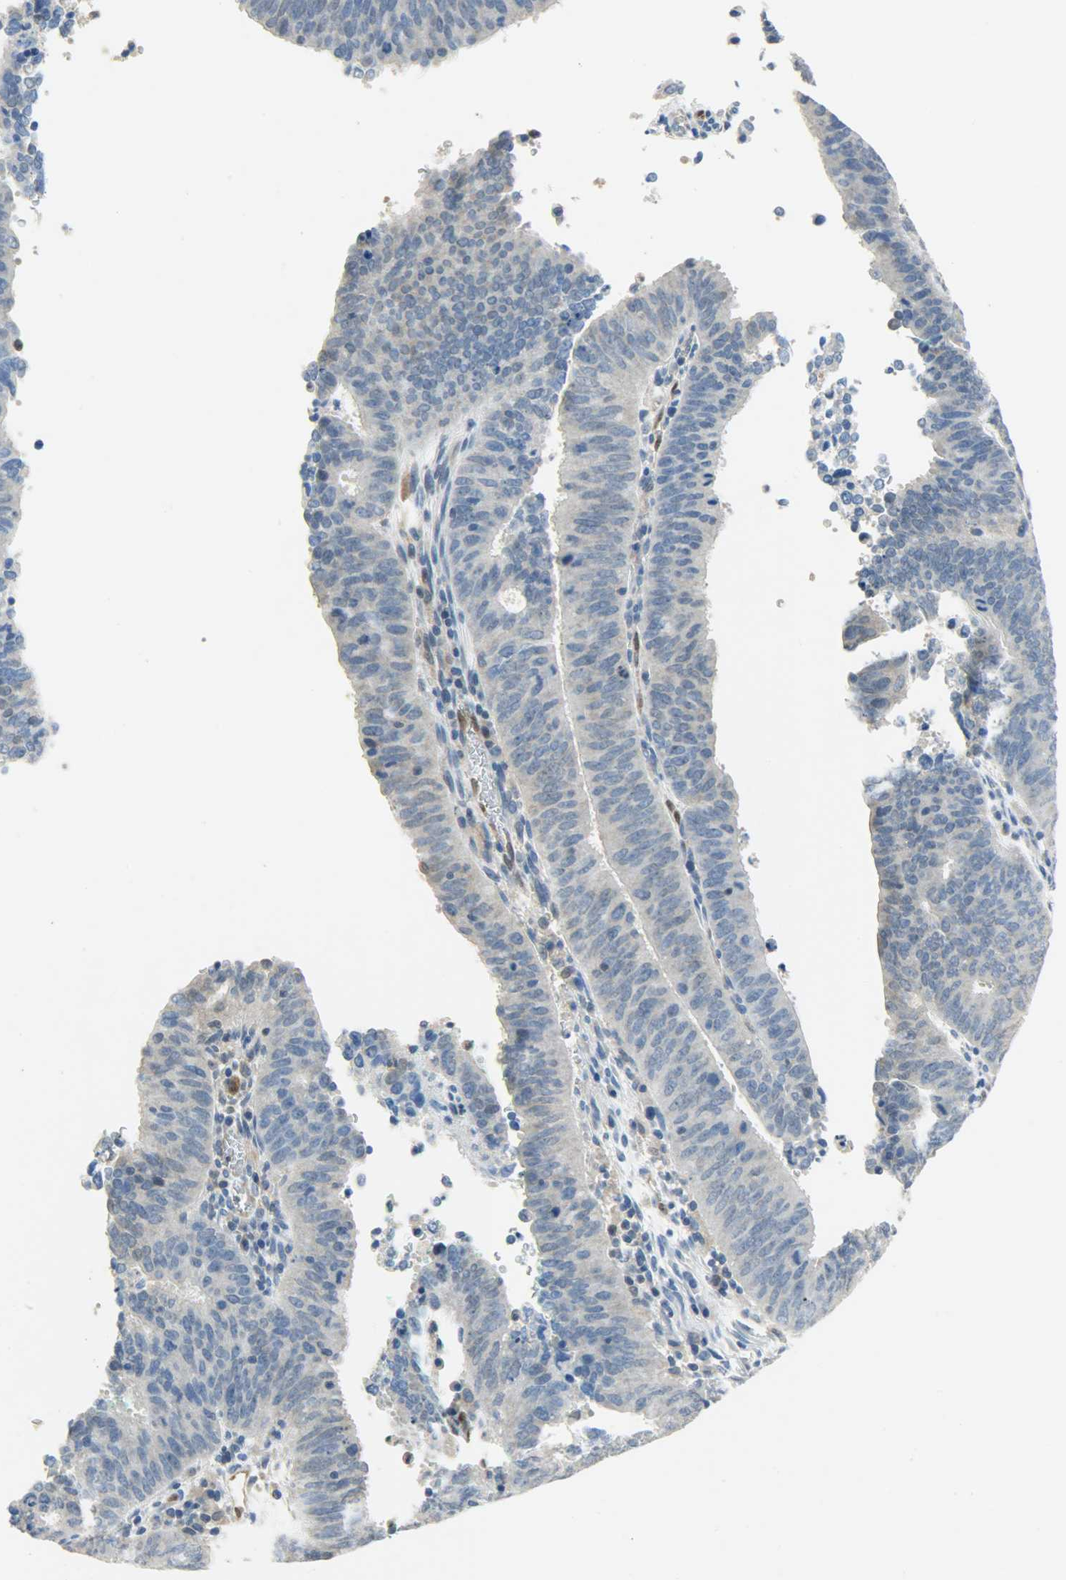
{"staining": {"intensity": "weak", "quantity": "<25%", "location": "cytoplasmic/membranous"}, "tissue": "cervical cancer", "cell_type": "Tumor cells", "image_type": "cancer", "snomed": [{"axis": "morphology", "description": "Adenocarcinoma, NOS"}, {"axis": "topography", "description": "Cervix"}], "caption": "Adenocarcinoma (cervical) stained for a protein using immunohistochemistry (IHC) shows no staining tumor cells.", "gene": "FKBP1A", "patient": {"sex": "female", "age": 44}}